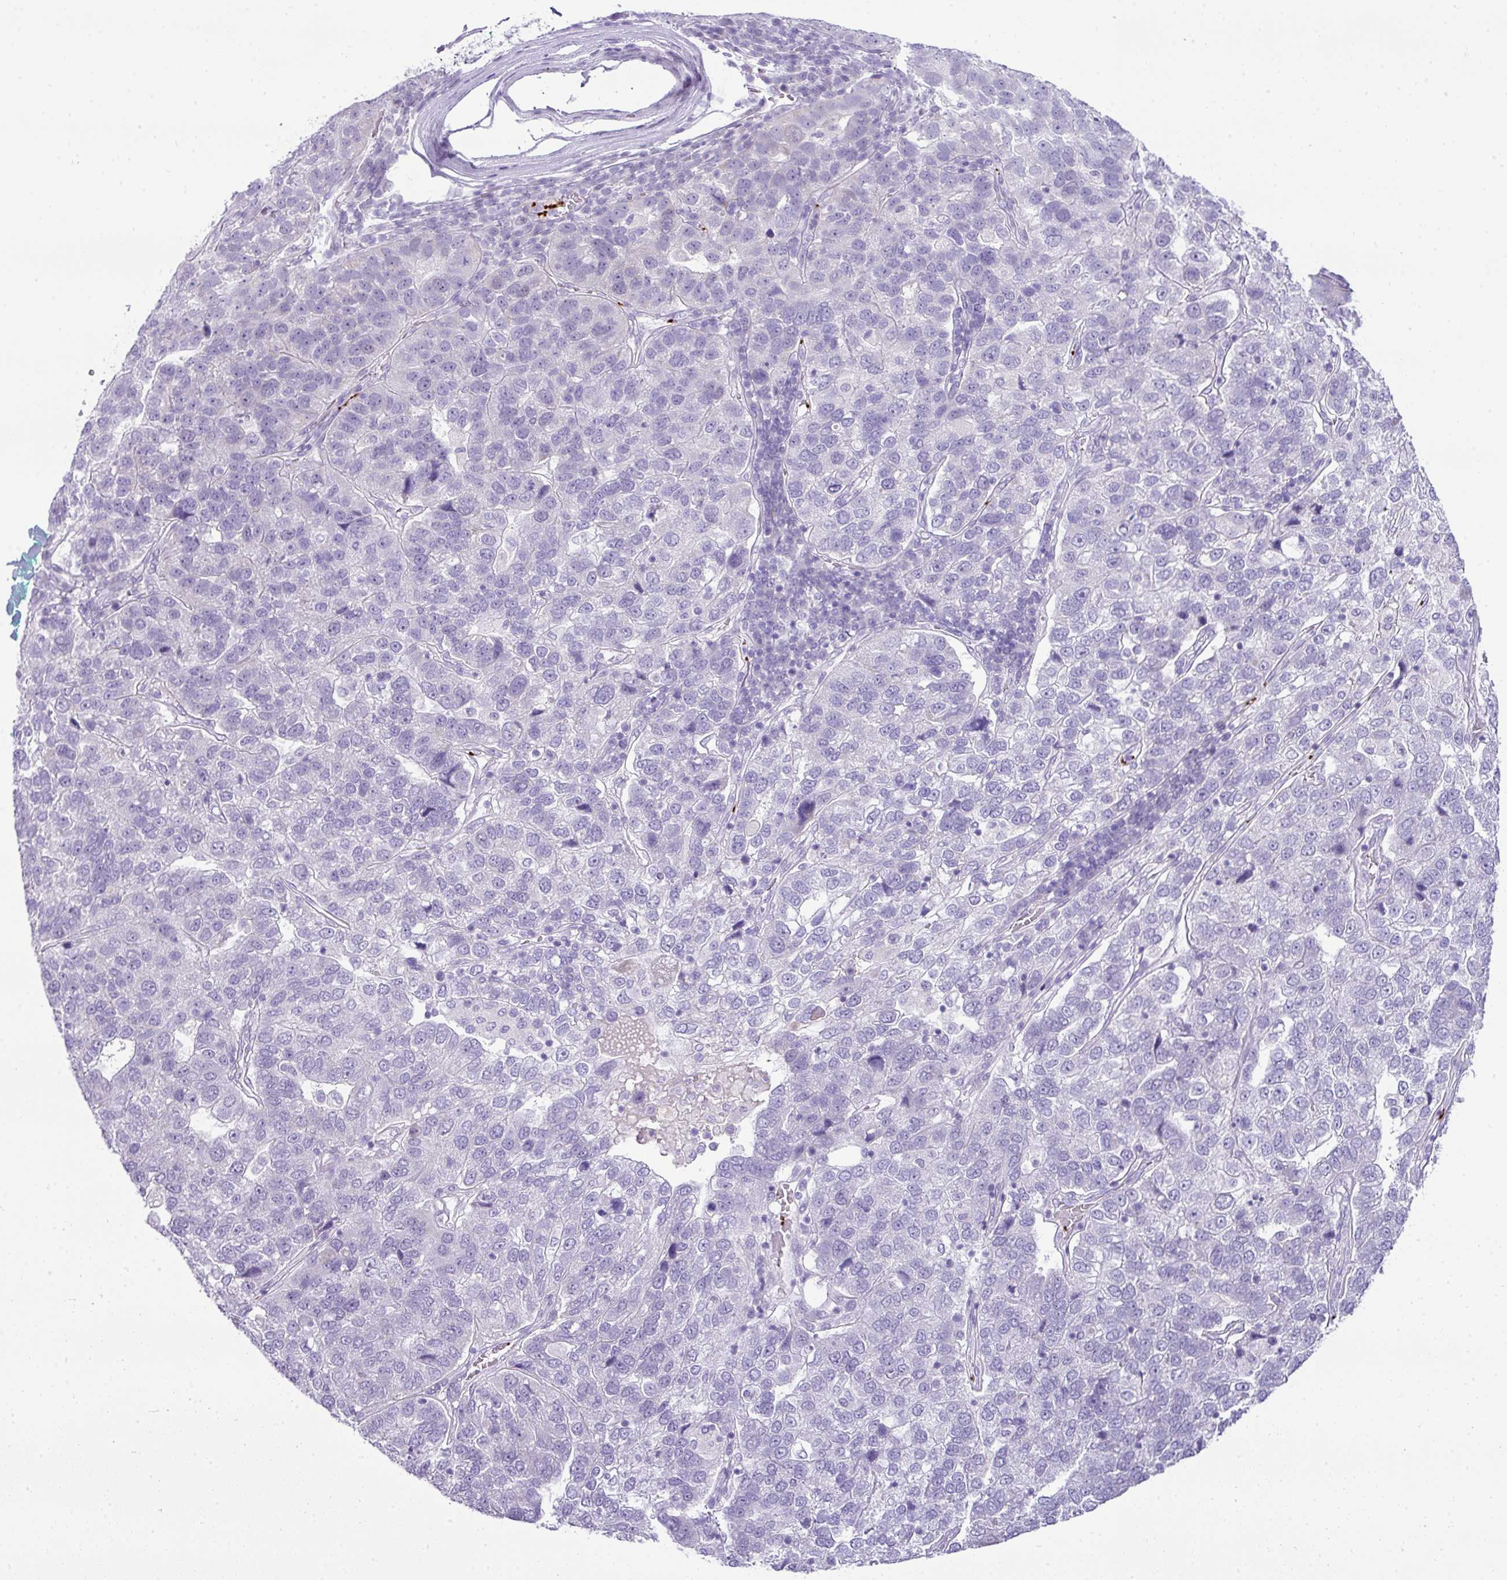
{"staining": {"intensity": "negative", "quantity": "none", "location": "none"}, "tissue": "pancreatic cancer", "cell_type": "Tumor cells", "image_type": "cancer", "snomed": [{"axis": "morphology", "description": "Adenocarcinoma, NOS"}, {"axis": "topography", "description": "Pancreas"}], "caption": "High magnification brightfield microscopy of pancreatic adenocarcinoma stained with DAB (brown) and counterstained with hematoxylin (blue): tumor cells show no significant expression.", "gene": "CMTM5", "patient": {"sex": "female", "age": 61}}